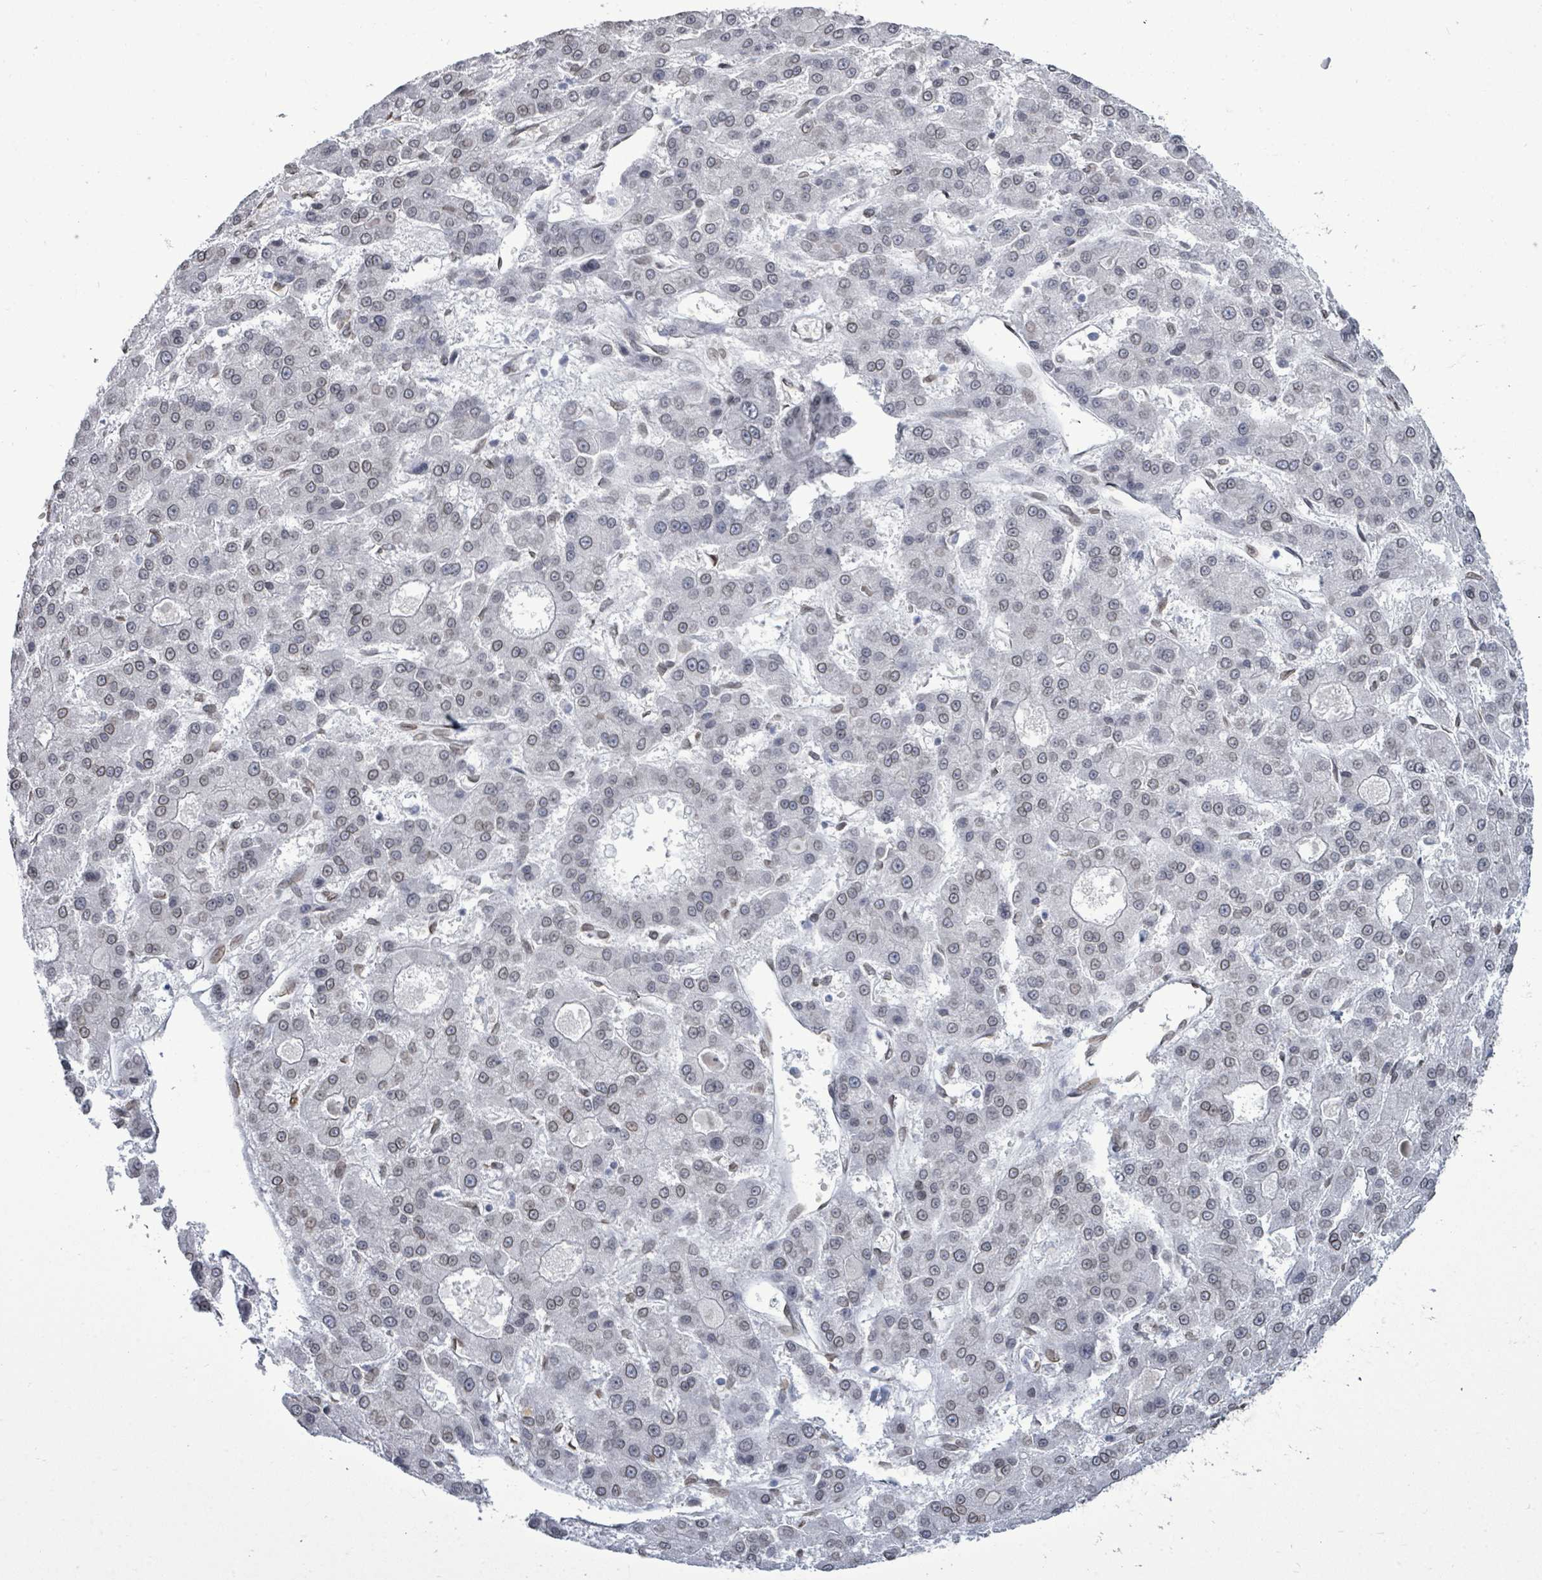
{"staining": {"intensity": "weak", "quantity": "<25%", "location": "cytoplasmic/membranous,nuclear"}, "tissue": "liver cancer", "cell_type": "Tumor cells", "image_type": "cancer", "snomed": [{"axis": "morphology", "description": "Carcinoma, Hepatocellular, NOS"}, {"axis": "topography", "description": "Liver"}], "caption": "This is an immunohistochemistry (IHC) histopathology image of human hepatocellular carcinoma (liver). There is no staining in tumor cells.", "gene": "ARFGAP1", "patient": {"sex": "male", "age": 70}}